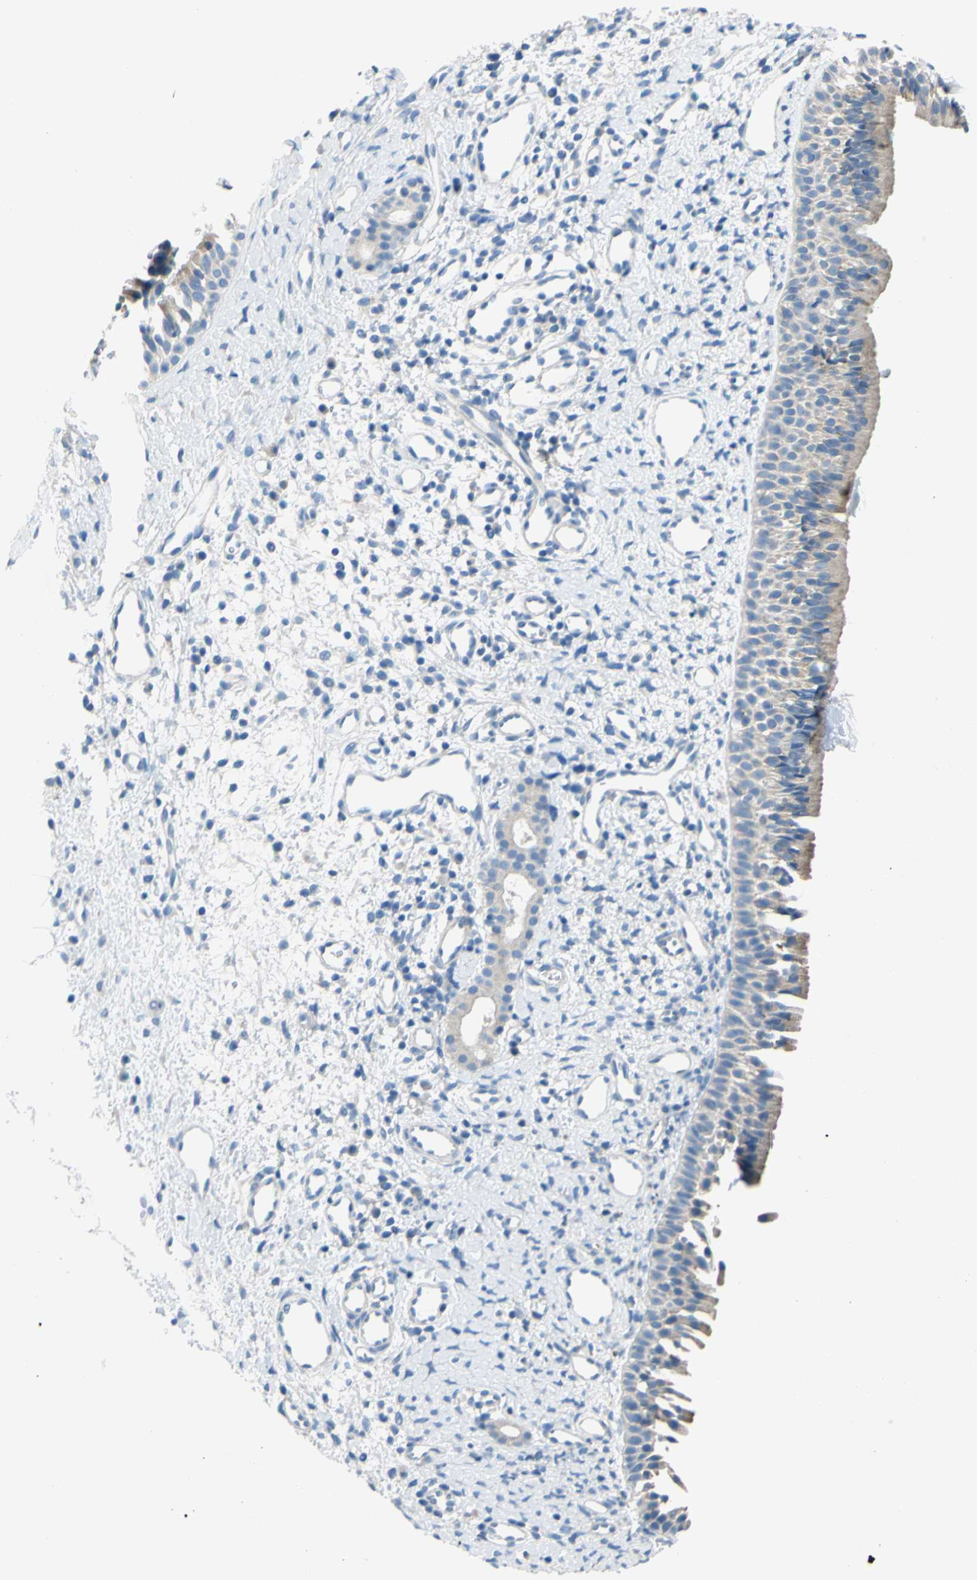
{"staining": {"intensity": "weak", "quantity": "<25%", "location": "cytoplasmic/membranous"}, "tissue": "nasopharynx", "cell_type": "Respiratory epithelial cells", "image_type": "normal", "snomed": [{"axis": "morphology", "description": "Normal tissue, NOS"}, {"axis": "topography", "description": "Nasopharynx"}], "caption": "A micrograph of human nasopharynx is negative for staining in respiratory epithelial cells. Brightfield microscopy of IHC stained with DAB (brown) and hematoxylin (blue), captured at high magnification.", "gene": "CDH10", "patient": {"sex": "male", "age": 22}}